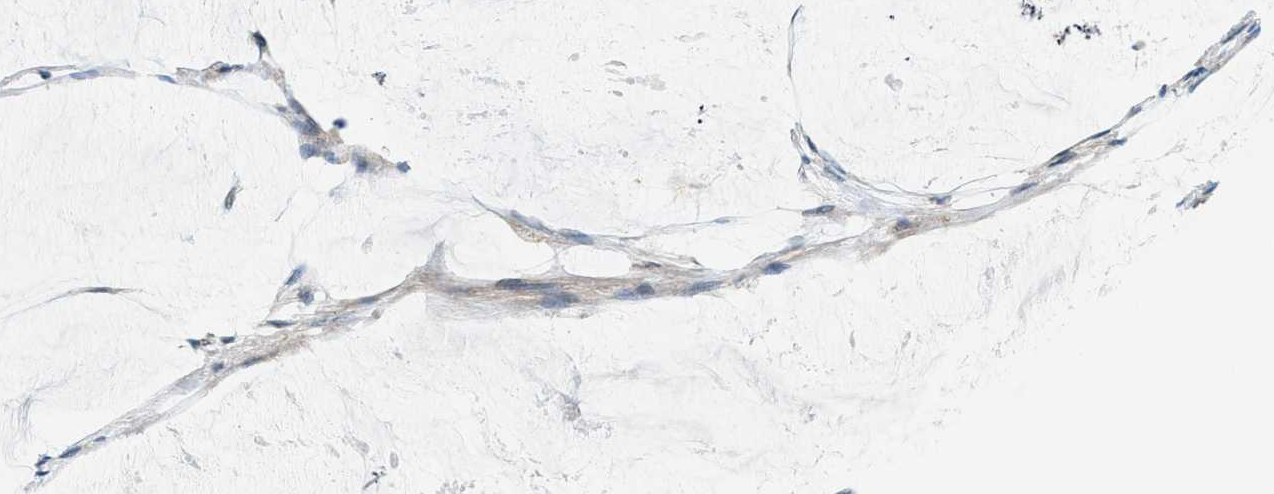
{"staining": {"intensity": "weak", "quantity": ">75%", "location": "cytoplasmic/membranous"}, "tissue": "colorectal cancer", "cell_type": "Tumor cells", "image_type": "cancer", "snomed": [{"axis": "morphology", "description": "Adenocarcinoma, NOS"}, {"axis": "topography", "description": "Rectum"}], "caption": "The image displays a brown stain indicating the presence of a protein in the cytoplasmic/membranous of tumor cells in adenocarcinoma (colorectal).", "gene": "SSH2", "patient": {"sex": "female", "age": 66}}